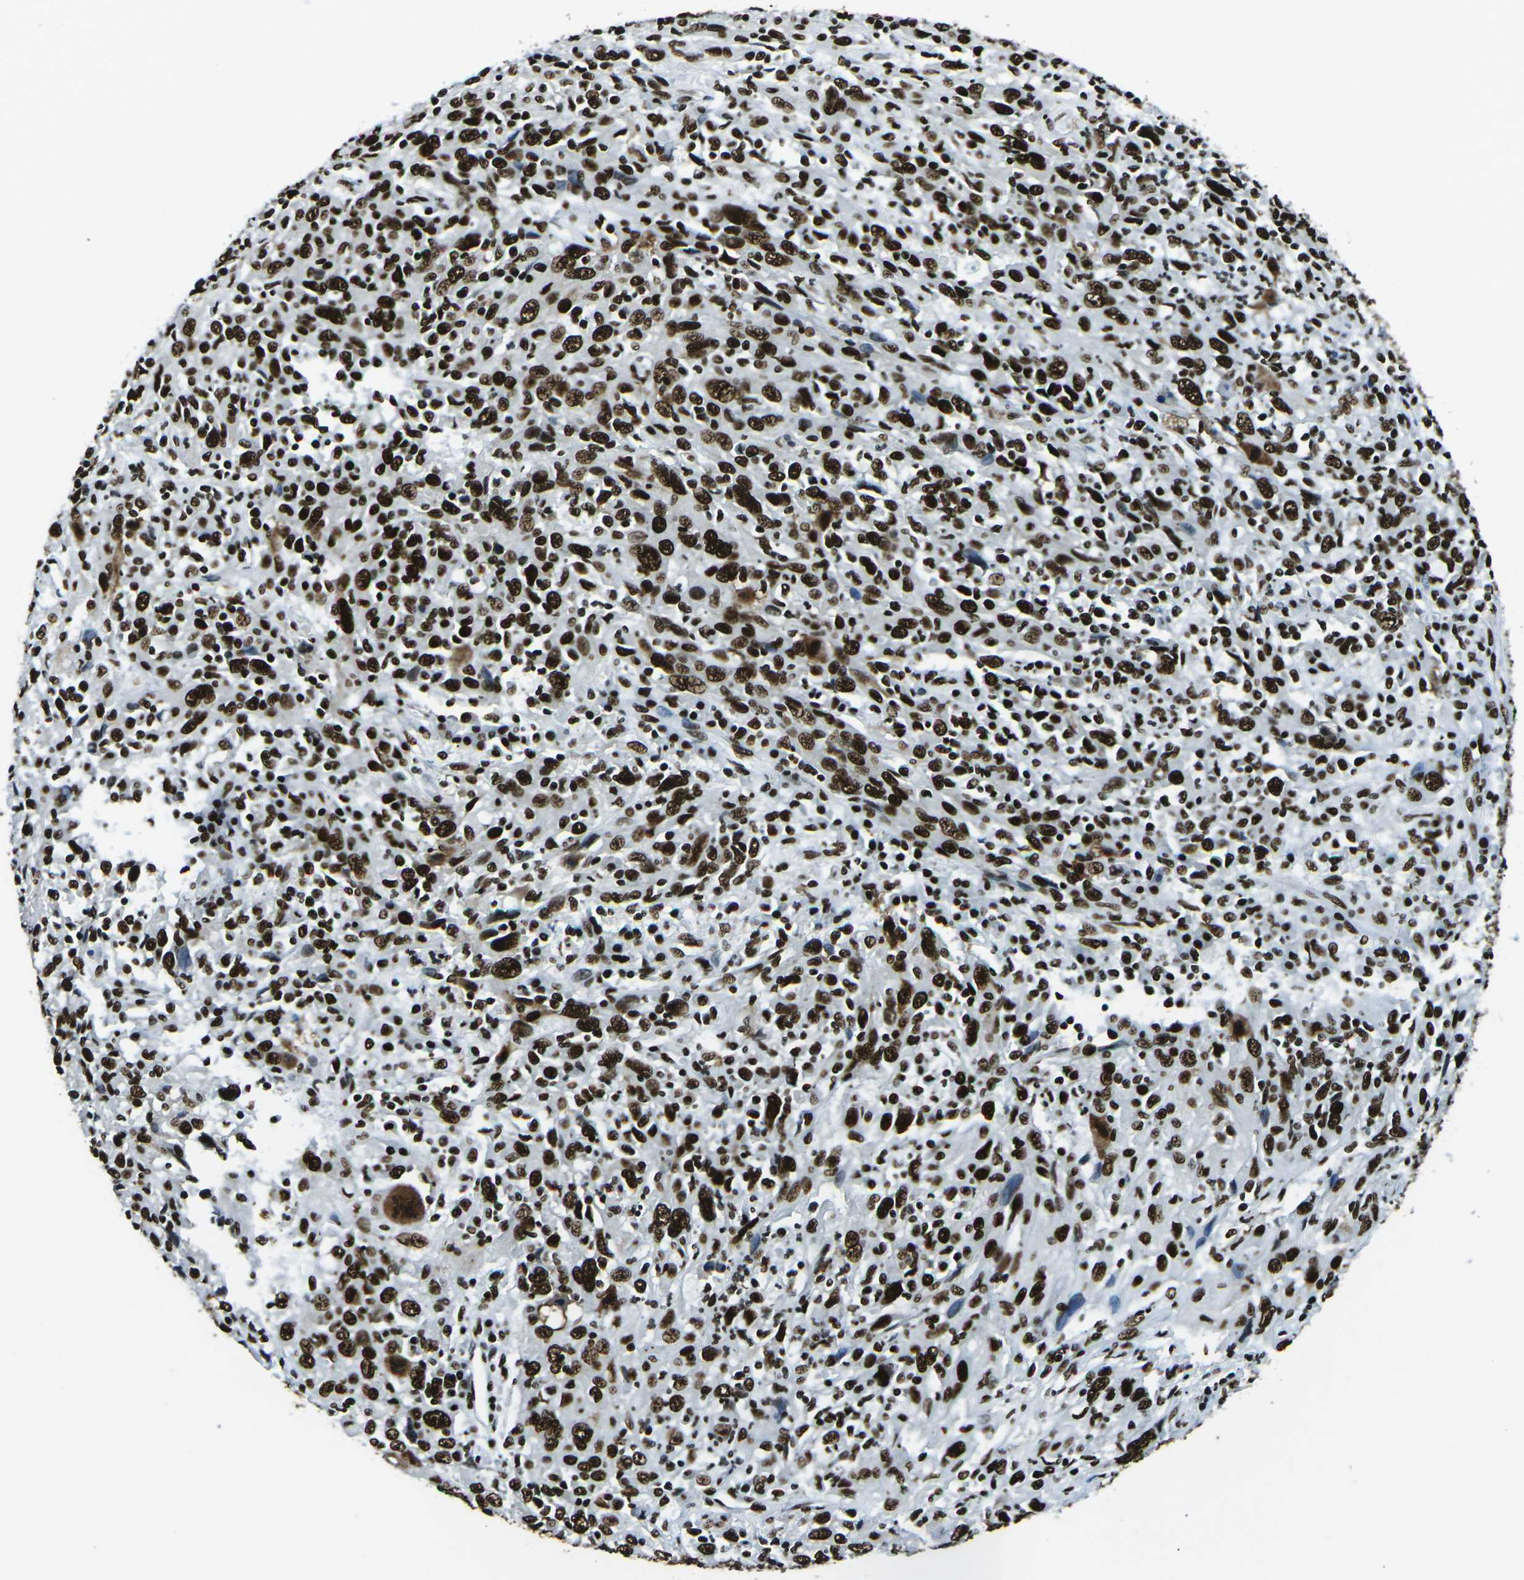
{"staining": {"intensity": "strong", "quantity": ">75%", "location": "nuclear"}, "tissue": "cervical cancer", "cell_type": "Tumor cells", "image_type": "cancer", "snomed": [{"axis": "morphology", "description": "Squamous cell carcinoma, NOS"}, {"axis": "topography", "description": "Cervix"}], "caption": "IHC staining of cervical squamous cell carcinoma, which reveals high levels of strong nuclear staining in about >75% of tumor cells indicating strong nuclear protein expression. The staining was performed using DAB (3,3'-diaminobenzidine) (brown) for protein detection and nuclei were counterstained in hematoxylin (blue).", "gene": "HNRNPL", "patient": {"sex": "female", "age": 46}}